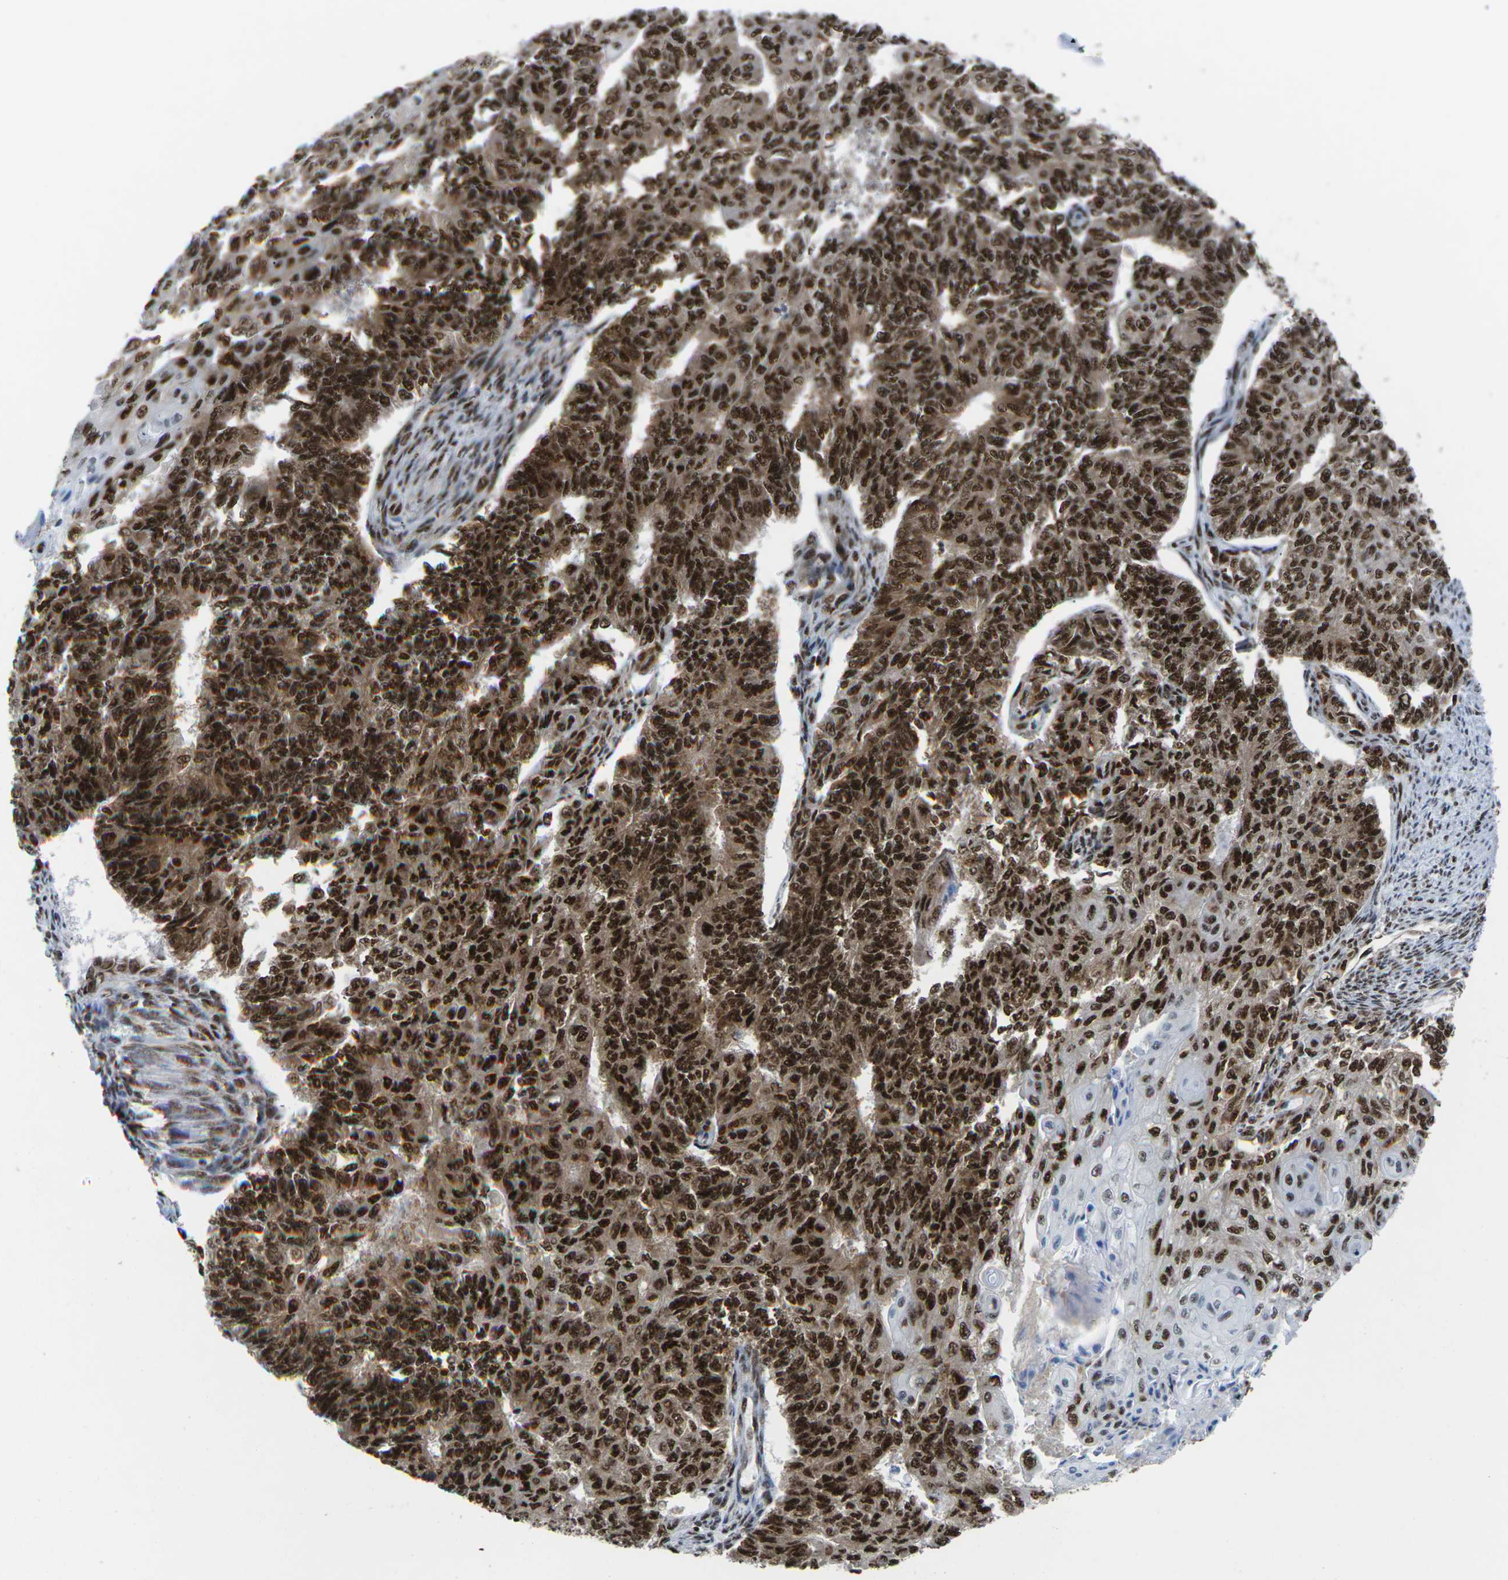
{"staining": {"intensity": "strong", "quantity": ">75%", "location": "cytoplasmic/membranous,nuclear"}, "tissue": "endometrial cancer", "cell_type": "Tumor cells", "image_type": "cancer", "snomed": [{"axis": "morphology", "description": "Adenocarcinoma, NOS"}, {"axis": "topography", "description": "Endometrium"}], "caption": "Protein staining of endometrial cancer (adenocarcinoma) tissue displays strong cytoplasmic/membranous and nuclear staining in about >75% of tumor cells. Nuclei are stained in blue.", "gene": "MAGOH", "patient": {"sex": "female", "age": 32}}